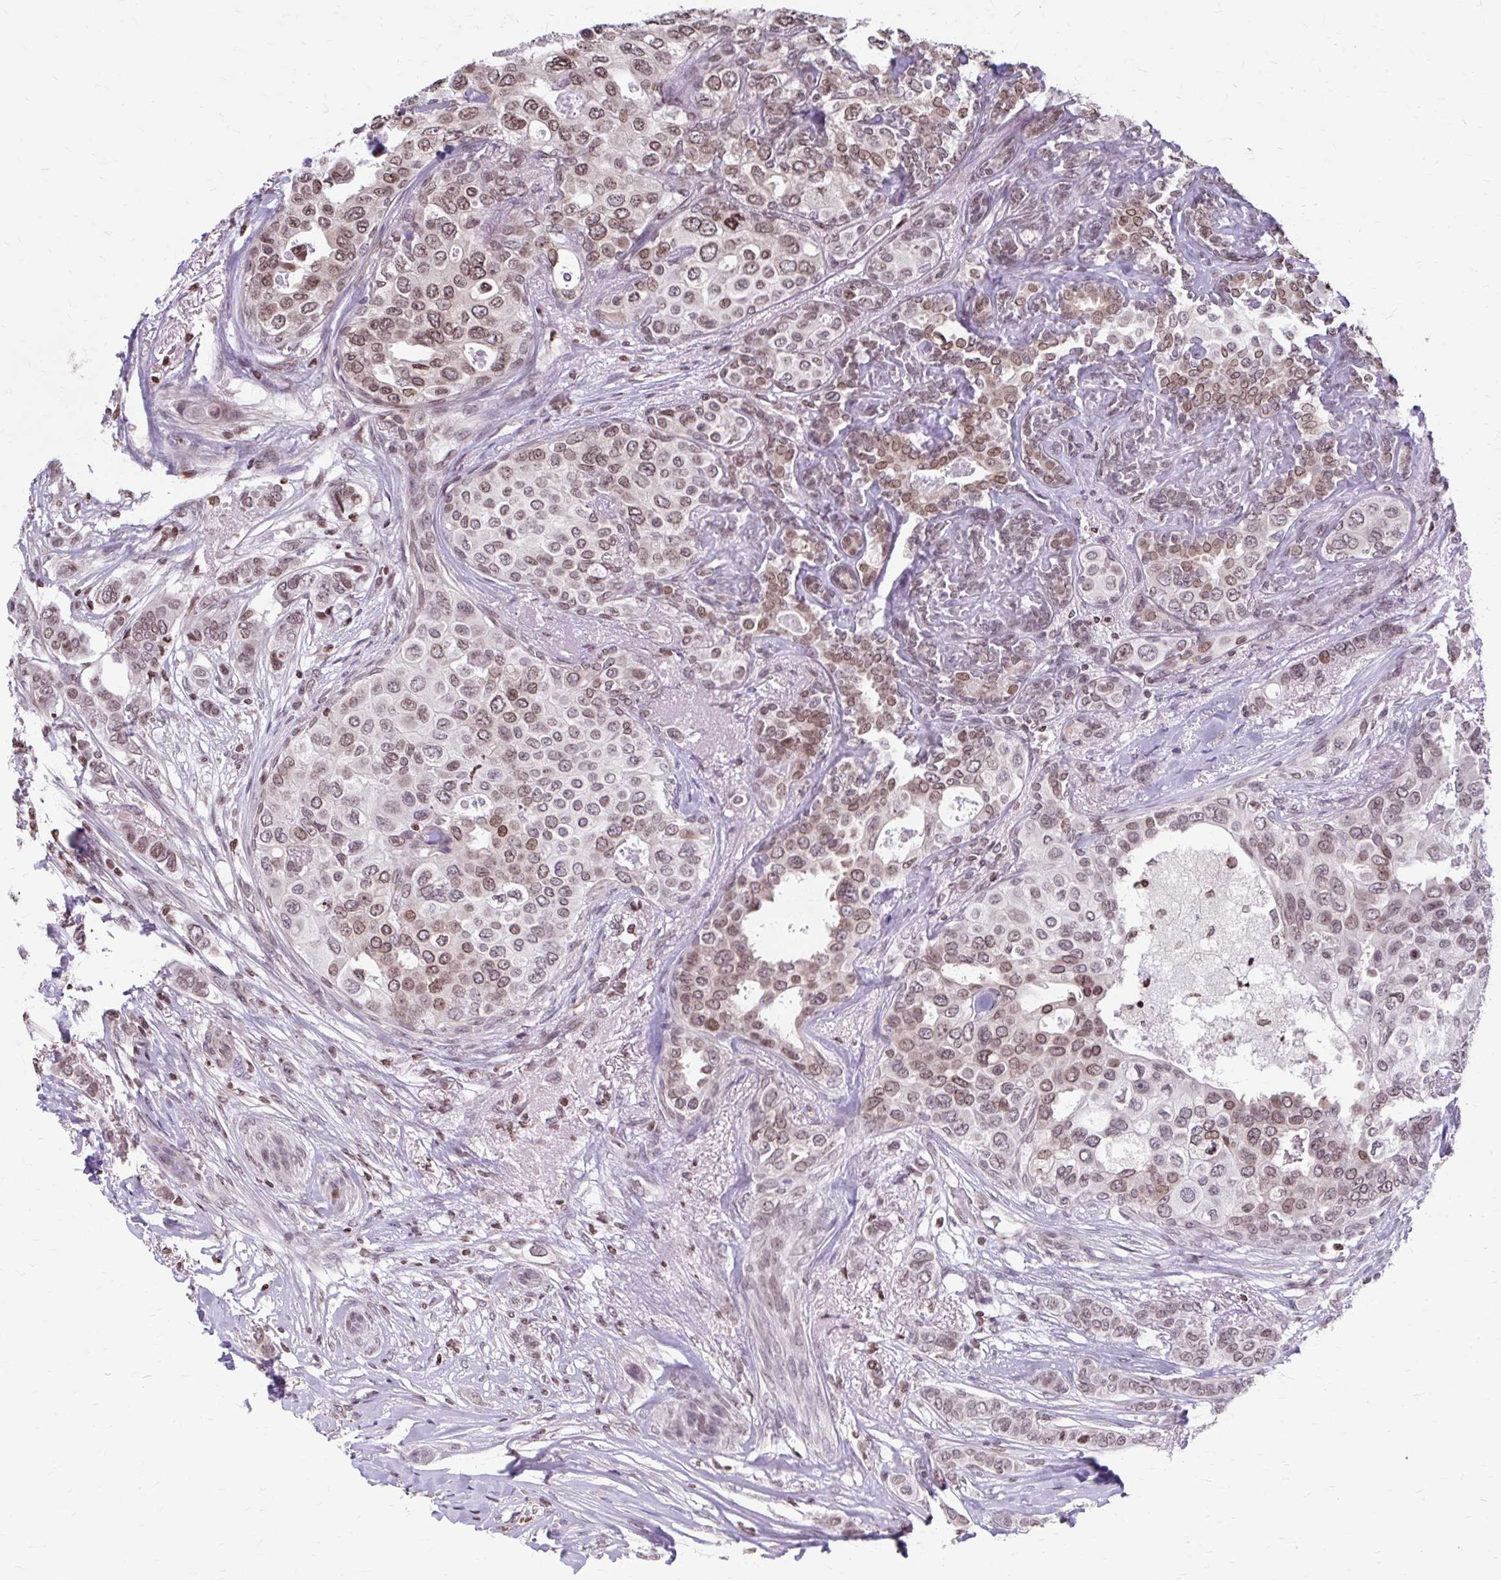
{"staining": {"intensity": "moderate", "quantity": ">75%", "location": "nuclear"}, "tissue": "breast cancer", "cell_type": "Tumor cells", "image_type": "cancer", "snomed": [{"axis": "morphology", "description": "Lobular carcinoma"}, {"axis": "topography", "description": "Breast"}], "caption": "This photomicrograph exhibits immunohistochemistry staining of breast cancer (lobular carcinoma), with medium moderate nuclear expression in approximately >75% of tumor cells.", "gene": "ORC3", "patient": {"sex": "female", "age": 51}}